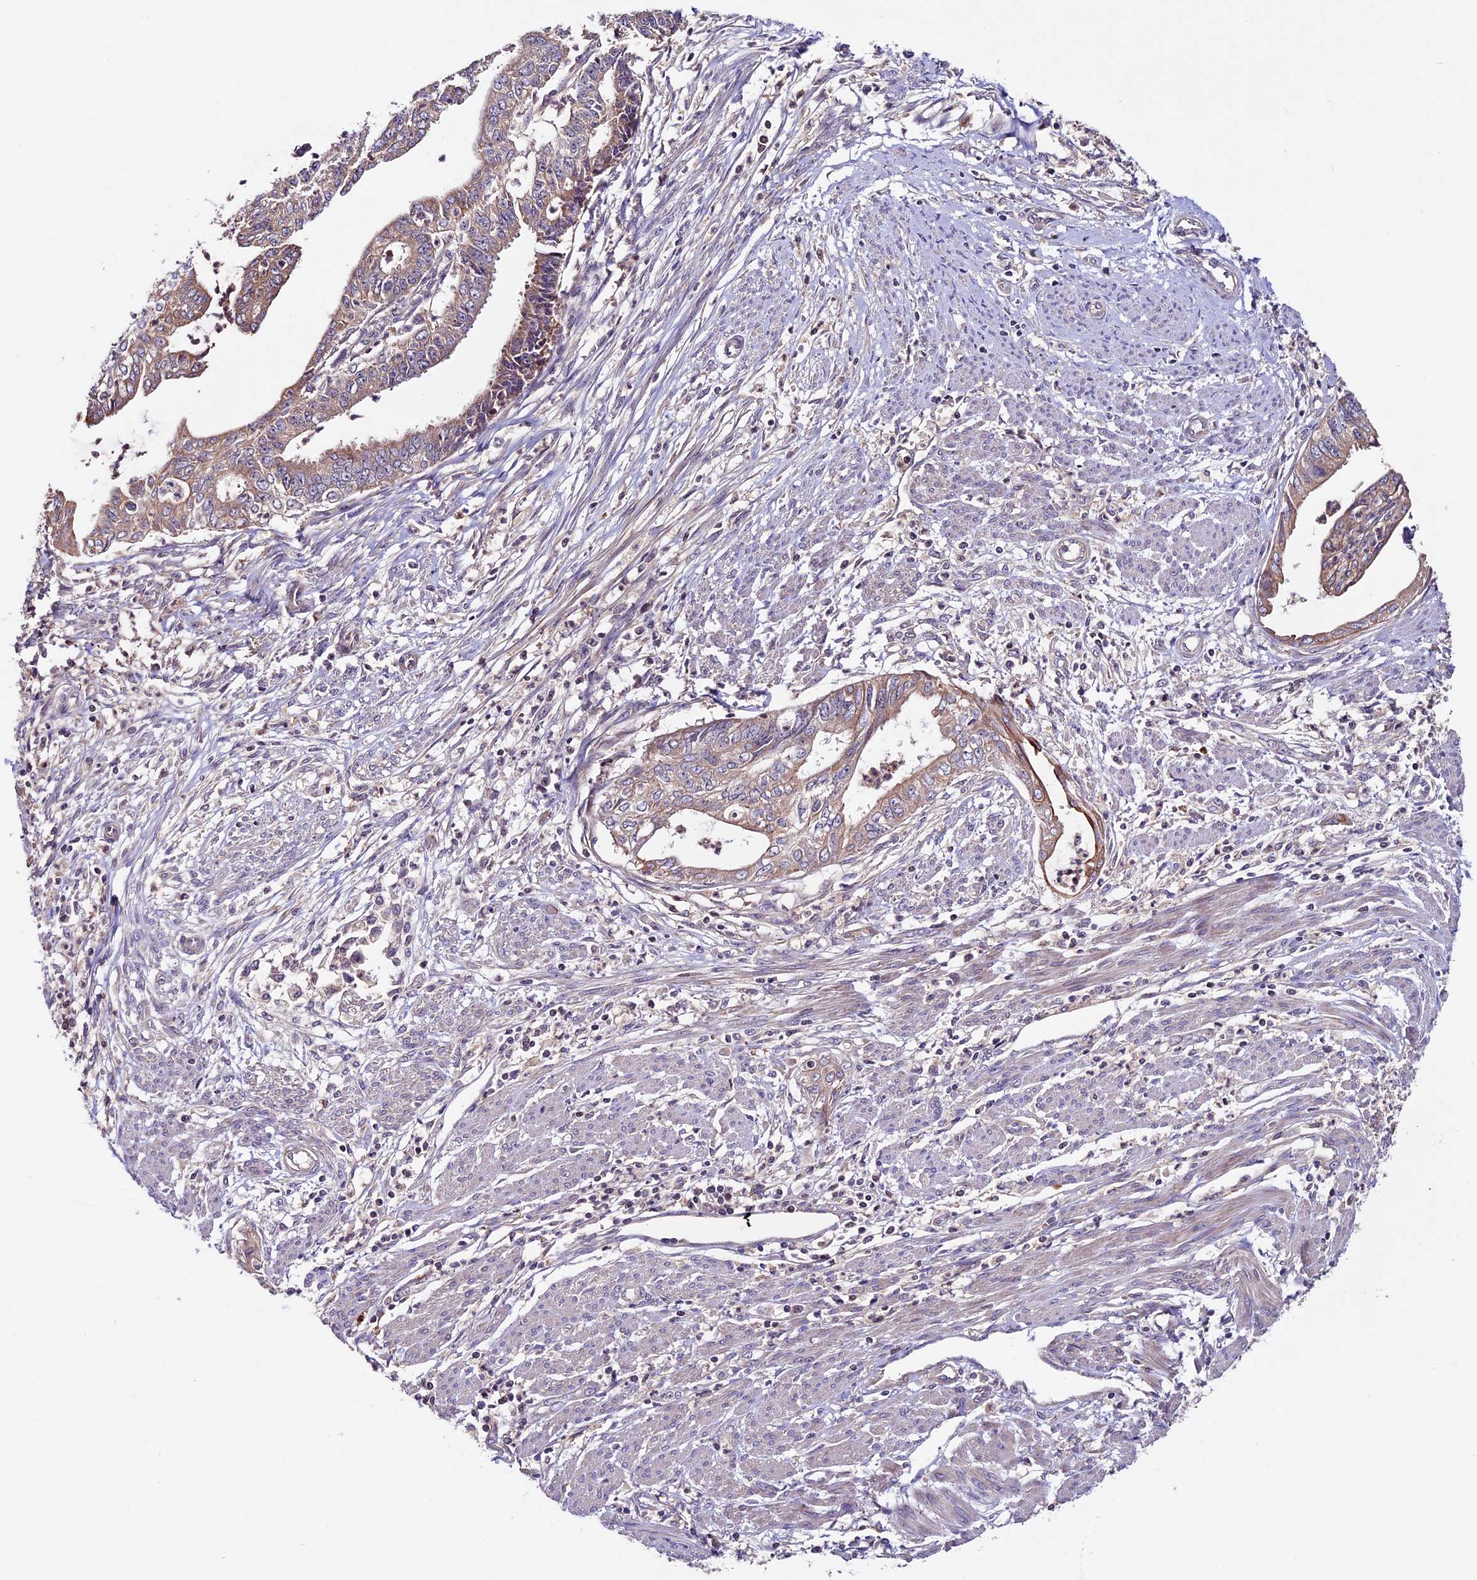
{"staining": {"intensity": "weak", "quantity": "<25%", "location": "cytoplasmic/membranous"}, "tissue": "endometrial cancer", "cell_type": "Tumor cells", "image_type": "cancer", "snomed": [{"axis": "morphology", "description": "Adenocarcinoma, NOS"}, {"axis": "topography", "description": "Endometrium"}], "caption": "Human adenocarcinoma (endometrial) stained for a protein using IHC demonstrates no expression in tumor cells.", "gene": "ZNF598", "patient": {"sex": "female", "age": 73}}